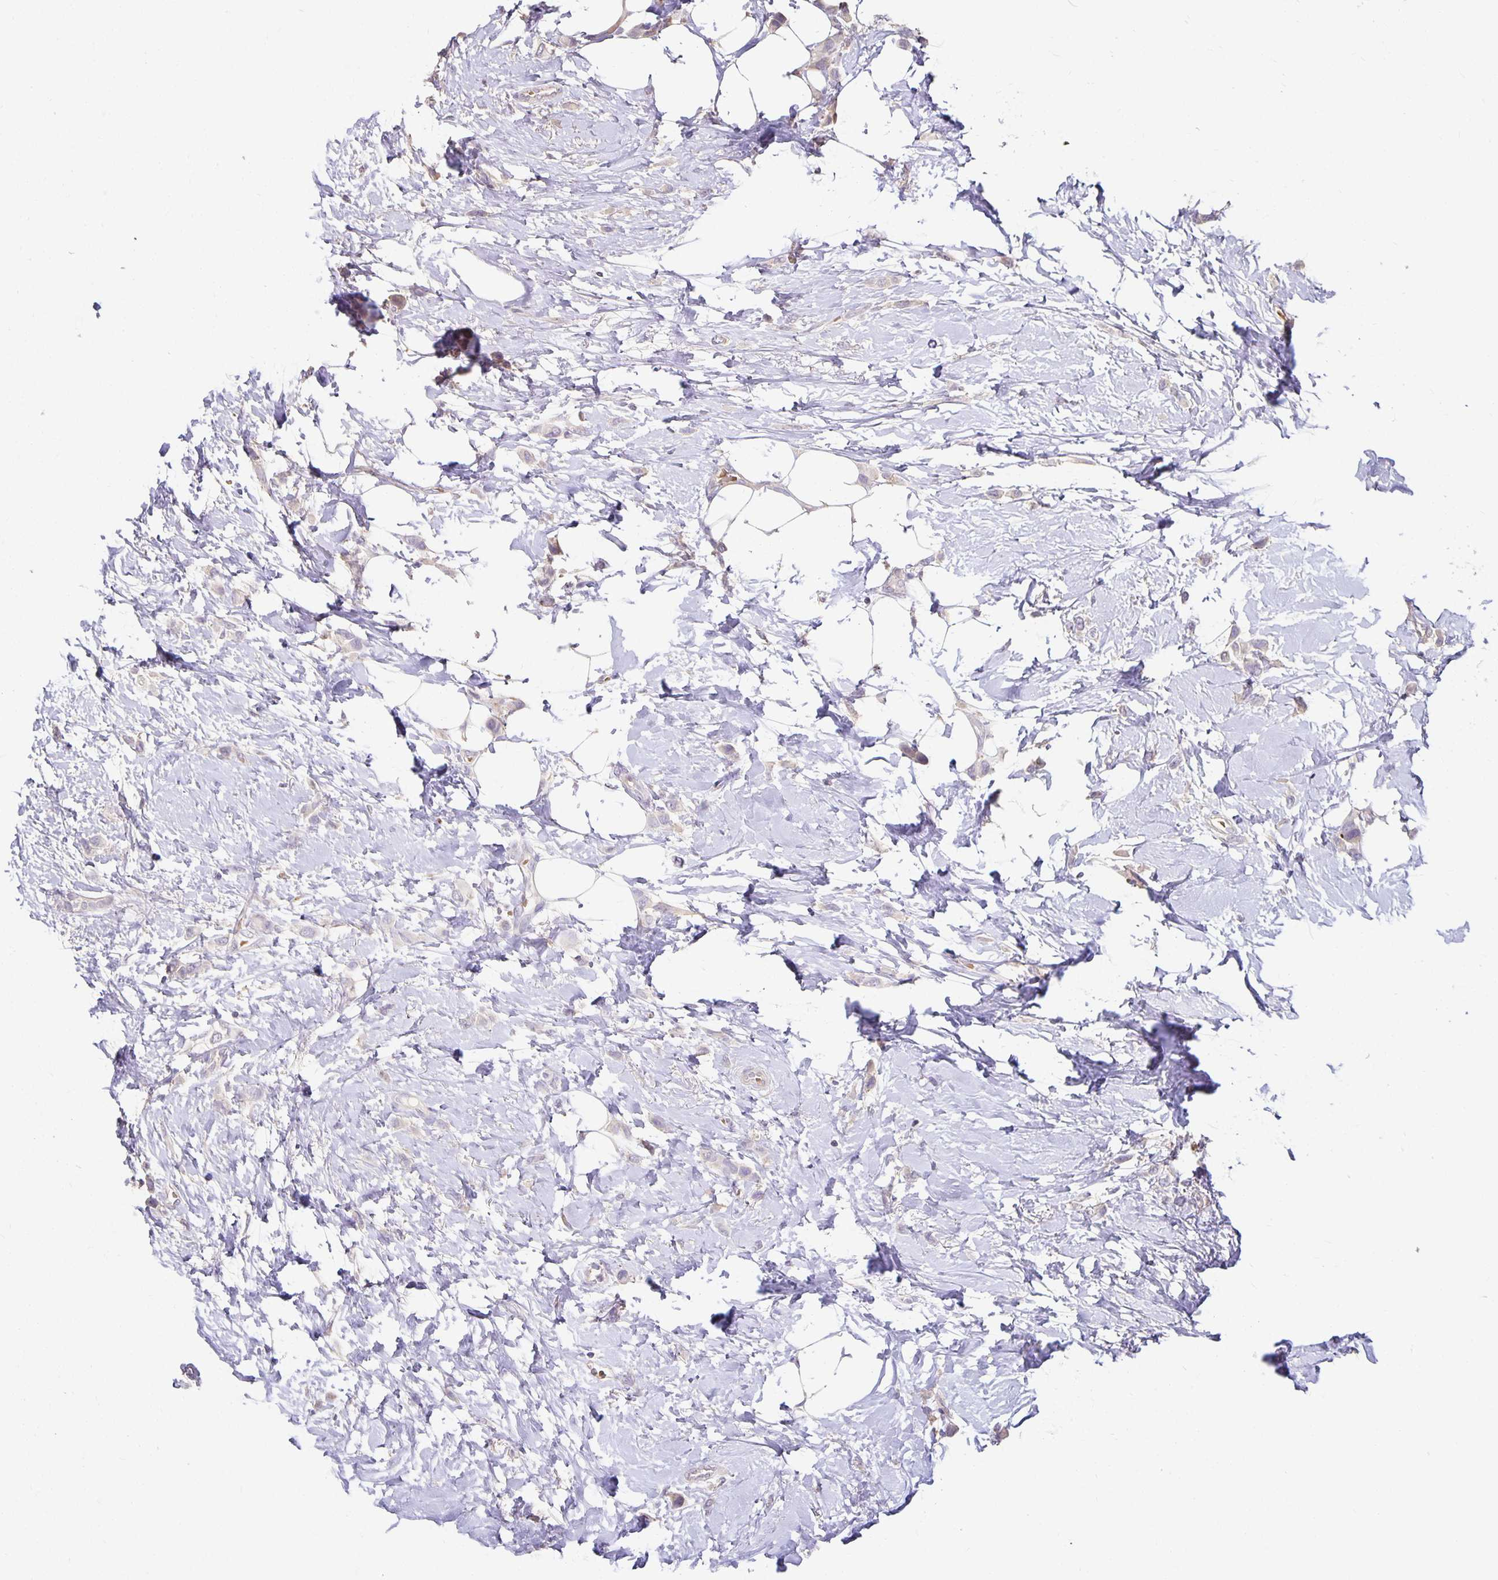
{"staining": {"intensity": "negative", "quantity": "none", "location": "none"}, "tissue": "breast cancer", "cell_type": "Tumor cells", "image_type": "cancer", "snomed": [{"axis": "morphology", "description": "Lobular carcinoma"}, {"axis": "topography", "description": "Breast"}], "caption": "Tumor cells are negative for protein expression in human breast lobular carcinoma.", "gene": "CST6", "patient": {"sex": "female", "age": 66}}